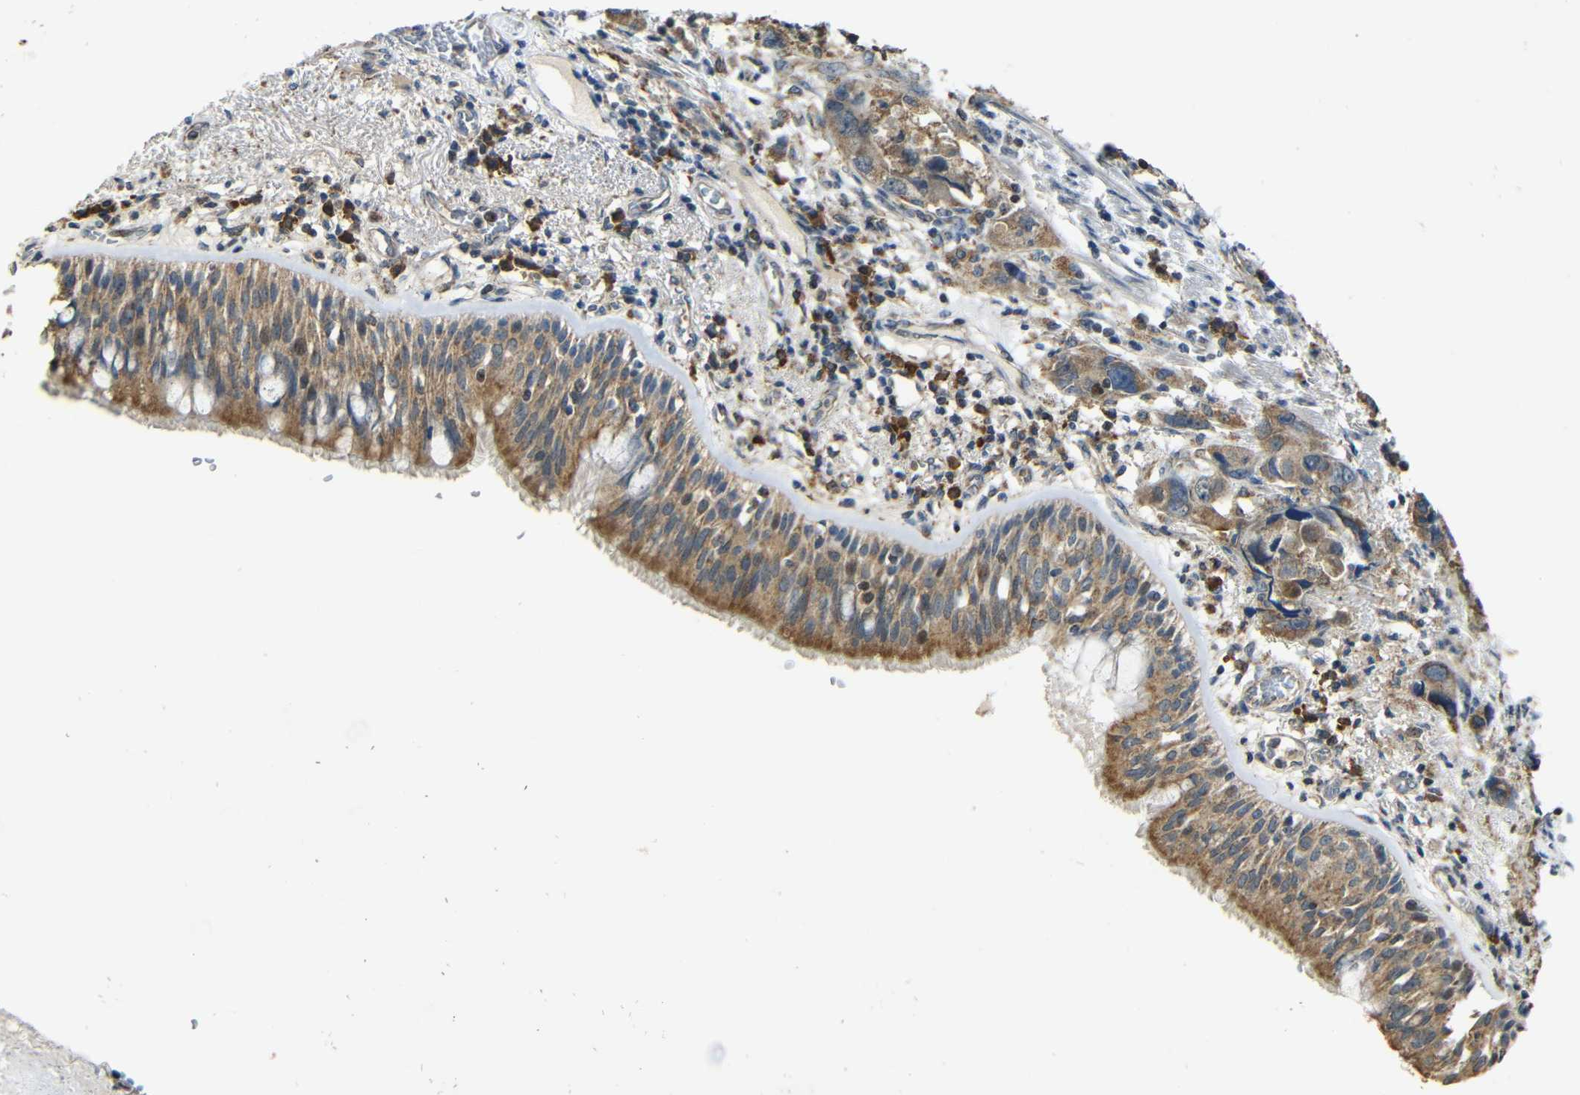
{"staining": {"intensity": "moderate", "quantity": ">75%", "location": "cytoplasmic/membranous"}, "tissue": "bronchus", "cell_type": "Respiratory epithelial cells", "image_type": "normal", "snomed": [{"axis": "morphology", "description": "Normal tissue, NOS"}, {"axis": "morphology", "description": "Adenocarcinoma, NOS"}, {"axis": "morphology", "description": "Adenocarcinoma, metastatic, NOS"}, {"axis": "topography", "description": "Lymph node"}, {"axis": "topography", "description": "Bronchus"}, {"axis": "topography", "description": "Lung"}], "caption": "Protein analysis of unremarkable bronchus demonstrates moderate cytoplasmic/membranous expression in approximately >75% of respiratory epithelial cells.", "gene": "KAZALD1", "patient": {"sex": "female", "age": 54}}